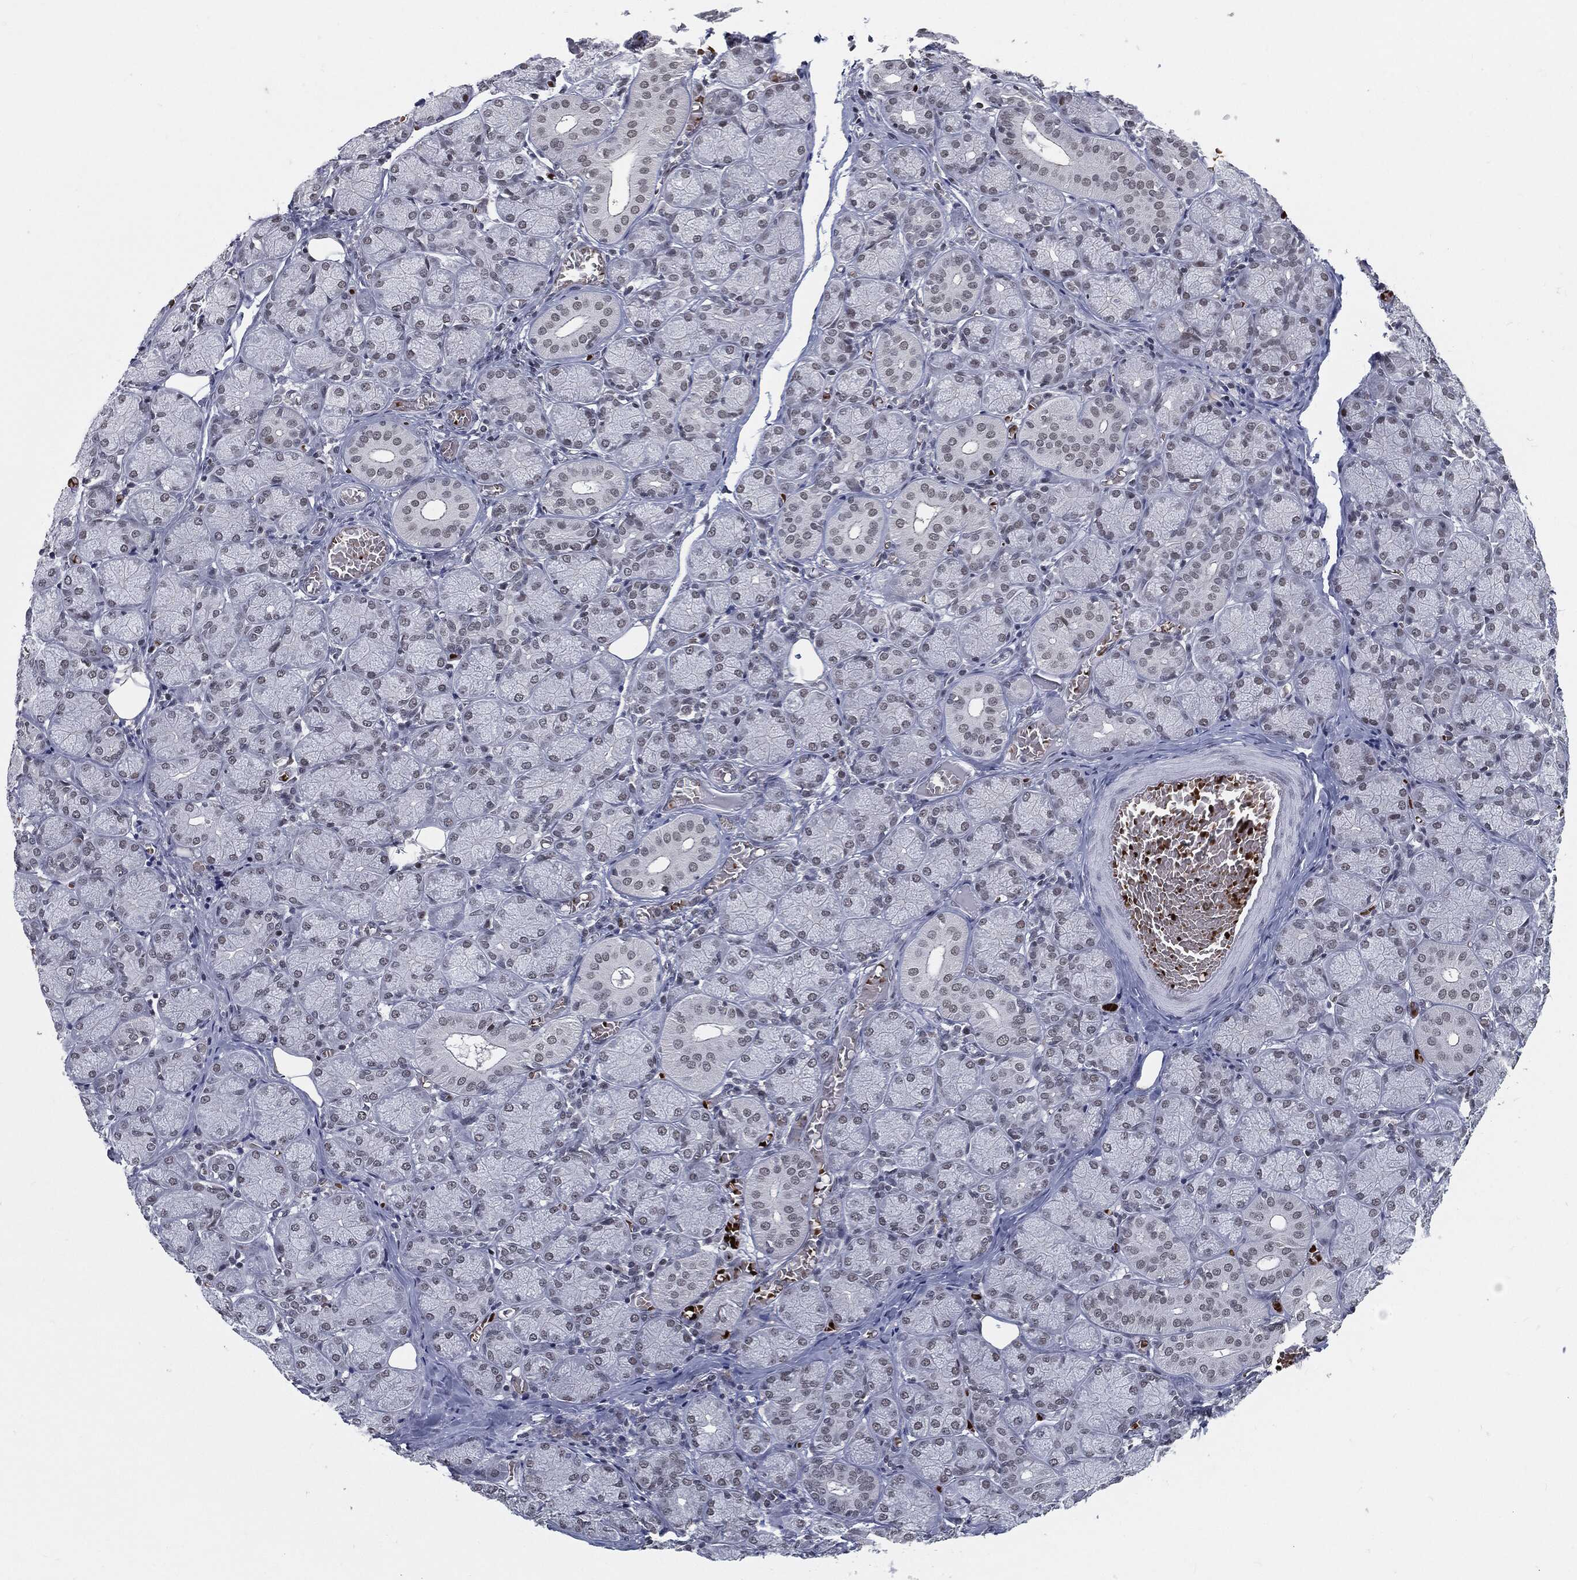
{"staining": {"intensity": "negative", "quantity": "none", "location": "none"}, "tissue": "salivary gland", "cell_type": "Glandular cells", "image_type": "normal", "snomed": [{"axis": "morphology", "description": "Normal tissue, NOS"}, {"axis": "topography", "description": "Salivary gland"}, {"axis": "topography", "description": "Peripheral nerve tissue"}], "caption": "Immunohistochemistry of unremarkable salivary gland reveals no staining in glandular cells. Nuclei are stained in blue.", "gene": "ANXA1", "patient": {"sex": "female", "age": 24}}